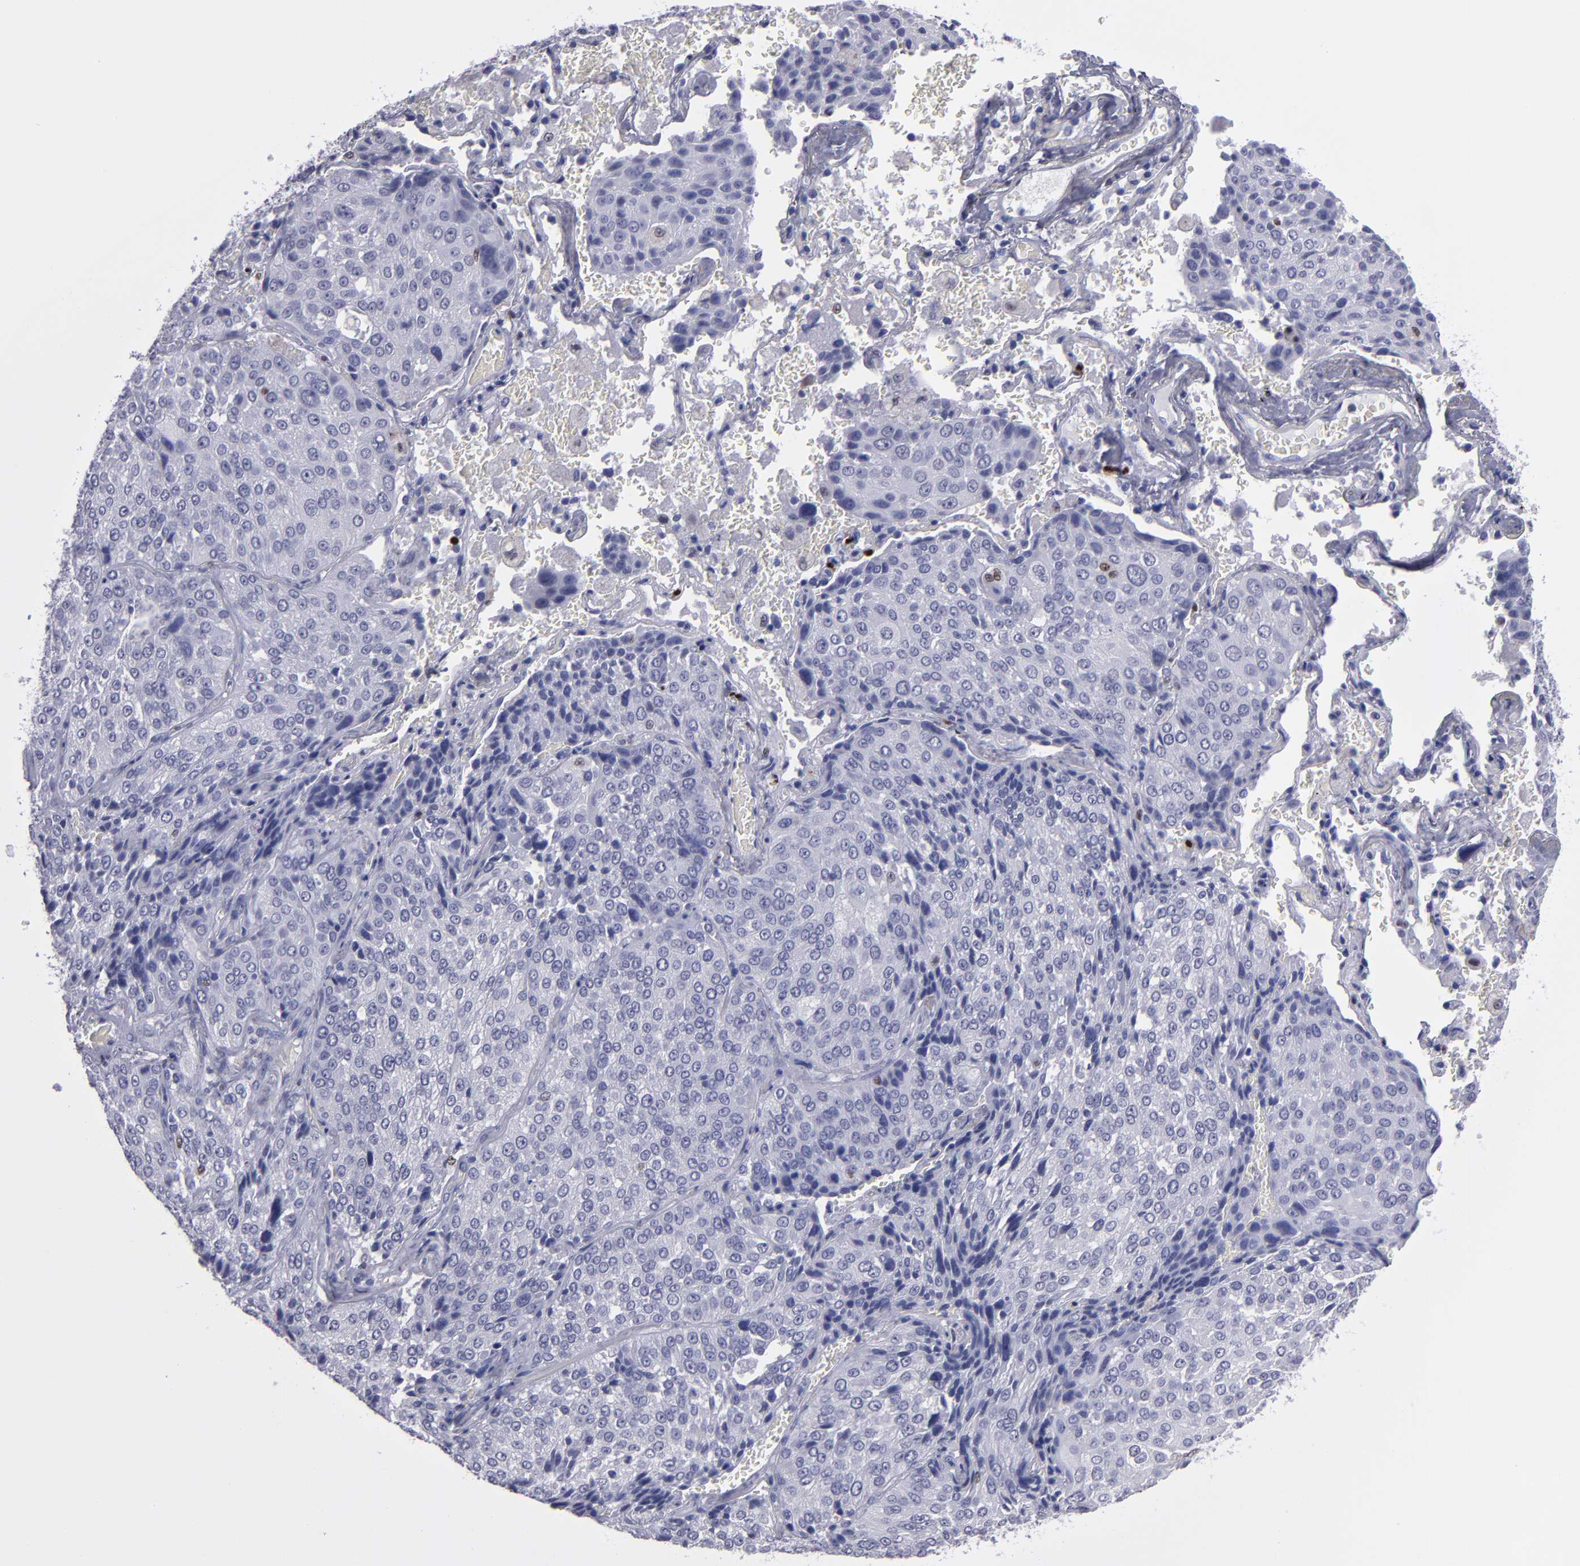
{"staining": {"intensity": "negative", "quantity": "none", "location": "none"}, "tissue": "lung cancer", "cell_type": "Tumor cells", "image_type": "cancer", "snomed": [{"axis": "morphology", "description": "Squamous cell carcinoma, NOS"}, {"axis": "topography", "description": "Lung"}], "caption": "This is a photomicrograph of immunohistochemistry staining of lung squamous cell carcinoma, which shows no positivity in tumor cells.", "gene": "IRF8", "patient": {"sex": "male", "age": 54}}